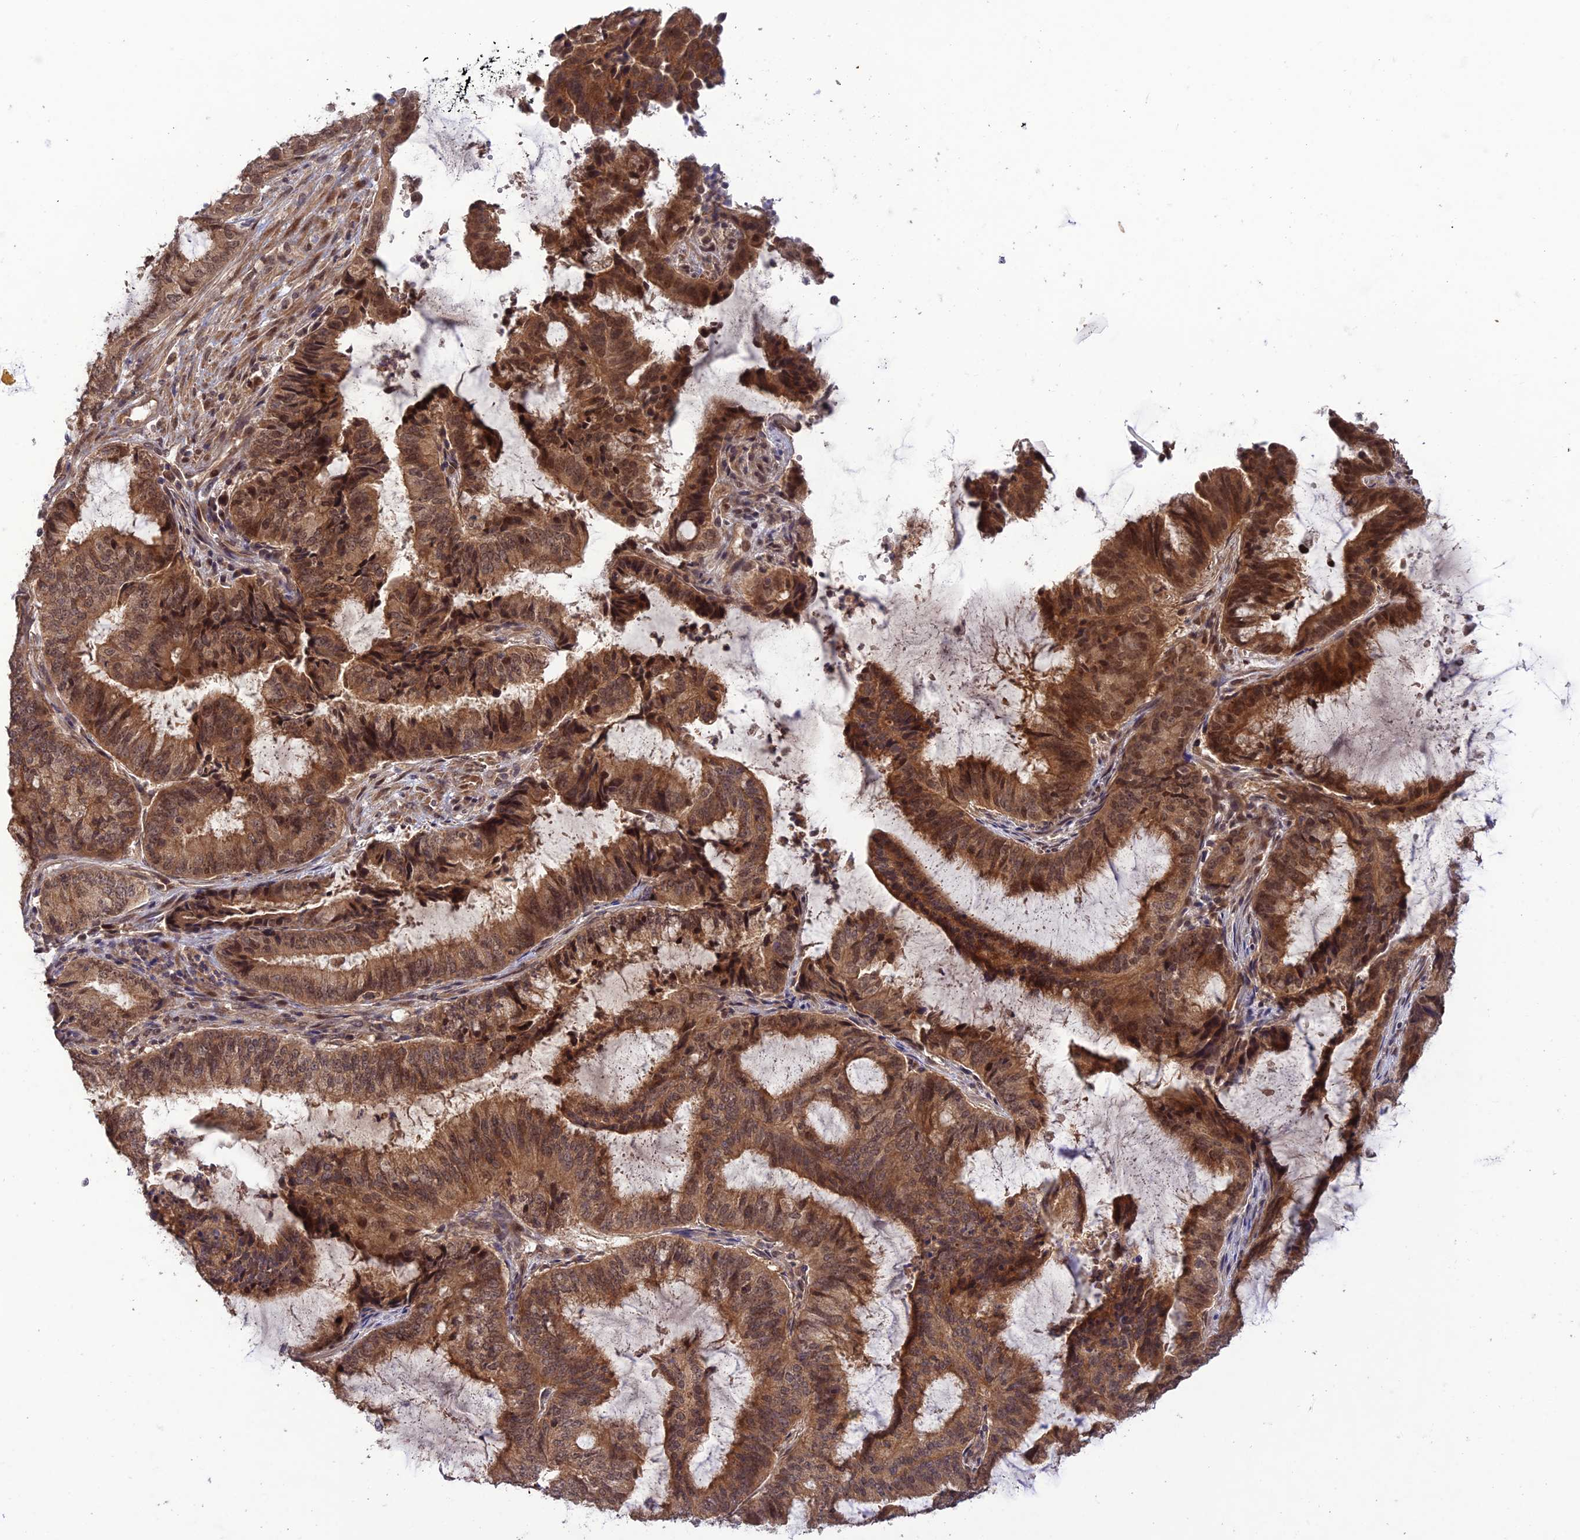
{"staining": {"intensity": "moderate", "quantity": ">75%", "location": "cytoplasmic/membranous,nuclear"}, "tissue": "endometrial cancer", "cell_type": "Tumor cells", "image_type": "cancer", "snomed": [{"axis": "morphology", "description": "Adenocarcinoma, NOS"}, {"axis": "topography", "description": "Endometrium"}], "caption": "Immunohistochemical staining of endometrial adenocarcinoma reveals medium levels of moderate cytoplasmic/membranous and nuclear protein expression in approximately >75% of tumor cells.", "gene": "REV1", "patient": {"sex": "female", "age": 51}}